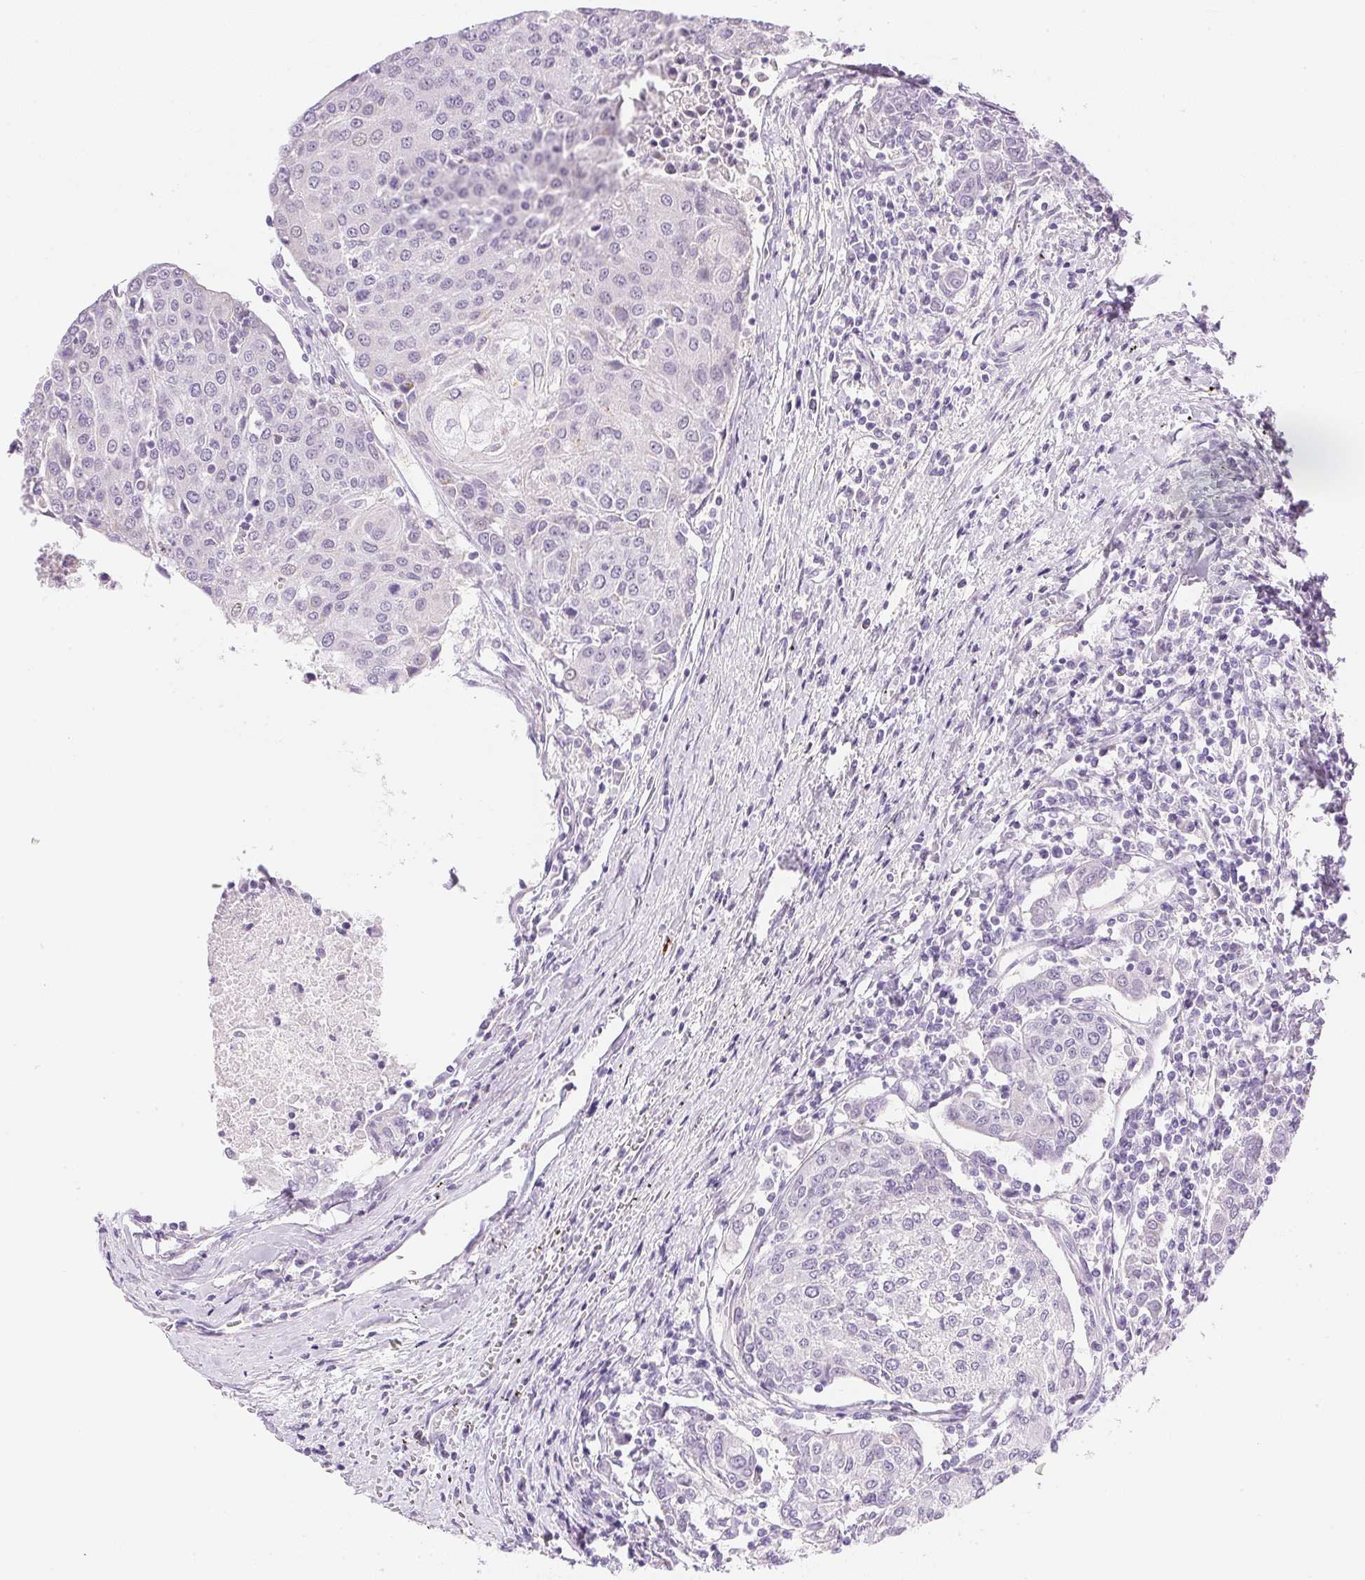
{"staining": {"intensity": "negative", "quantity": "none", "location": "none"}, "tissue": "urothelial cancer", "cell_type": "Tumor cells", "image_type": "cancer", "snomed": [{"axis": "morphology", "description": "Urothelial carcinoma, High grade"}, {"axis": "topography", "description": "Urinary bladder"}], "caption": "This is an immunohistochemistry (IHC) histopathology image of human urothelial cancer. There is no staining in tumor cells.", "gene": "TEKT1", "patient": {"sex": "female", "age": 85}}